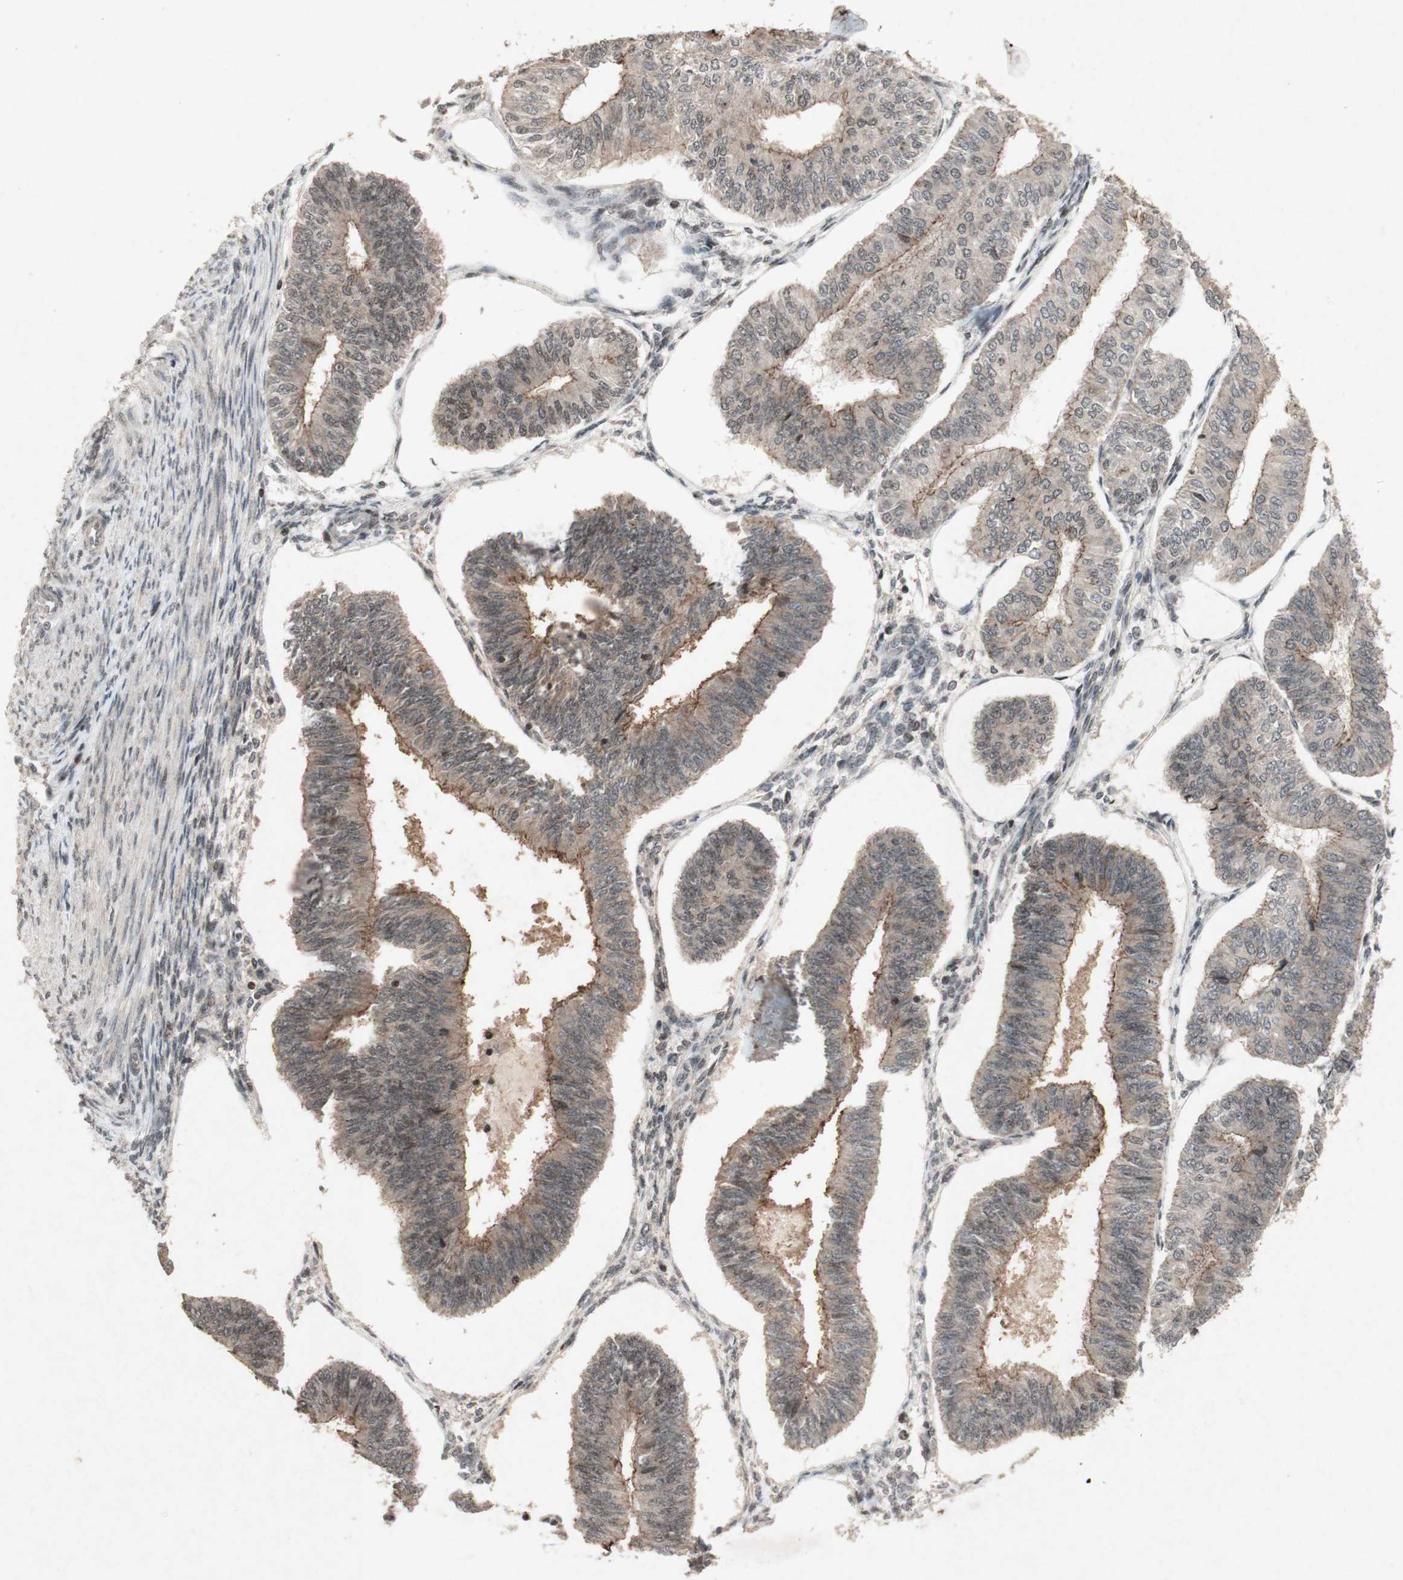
{"staining": {"intensity": "weak", "quantity": ">75%", "location": "cytoplasmic/membranous"}, "tissue": "endometrial cancer", "cell_type": "Tumor cells", "image_type": "cancer", "snomed": [{"axis": "morphology", "description": "Adenocarcinoma, NOS"}, {"axis": "topography", "description": "Endometrium"}], "caption": "IHC of human adenocarcinoma (endometrial) demonstrates low levels of weak cytoplasmic/membranous expression in about >75% of tumor cells.", "gene": "PLXNA1", "patient": {"sex": "female", "age": 58}}